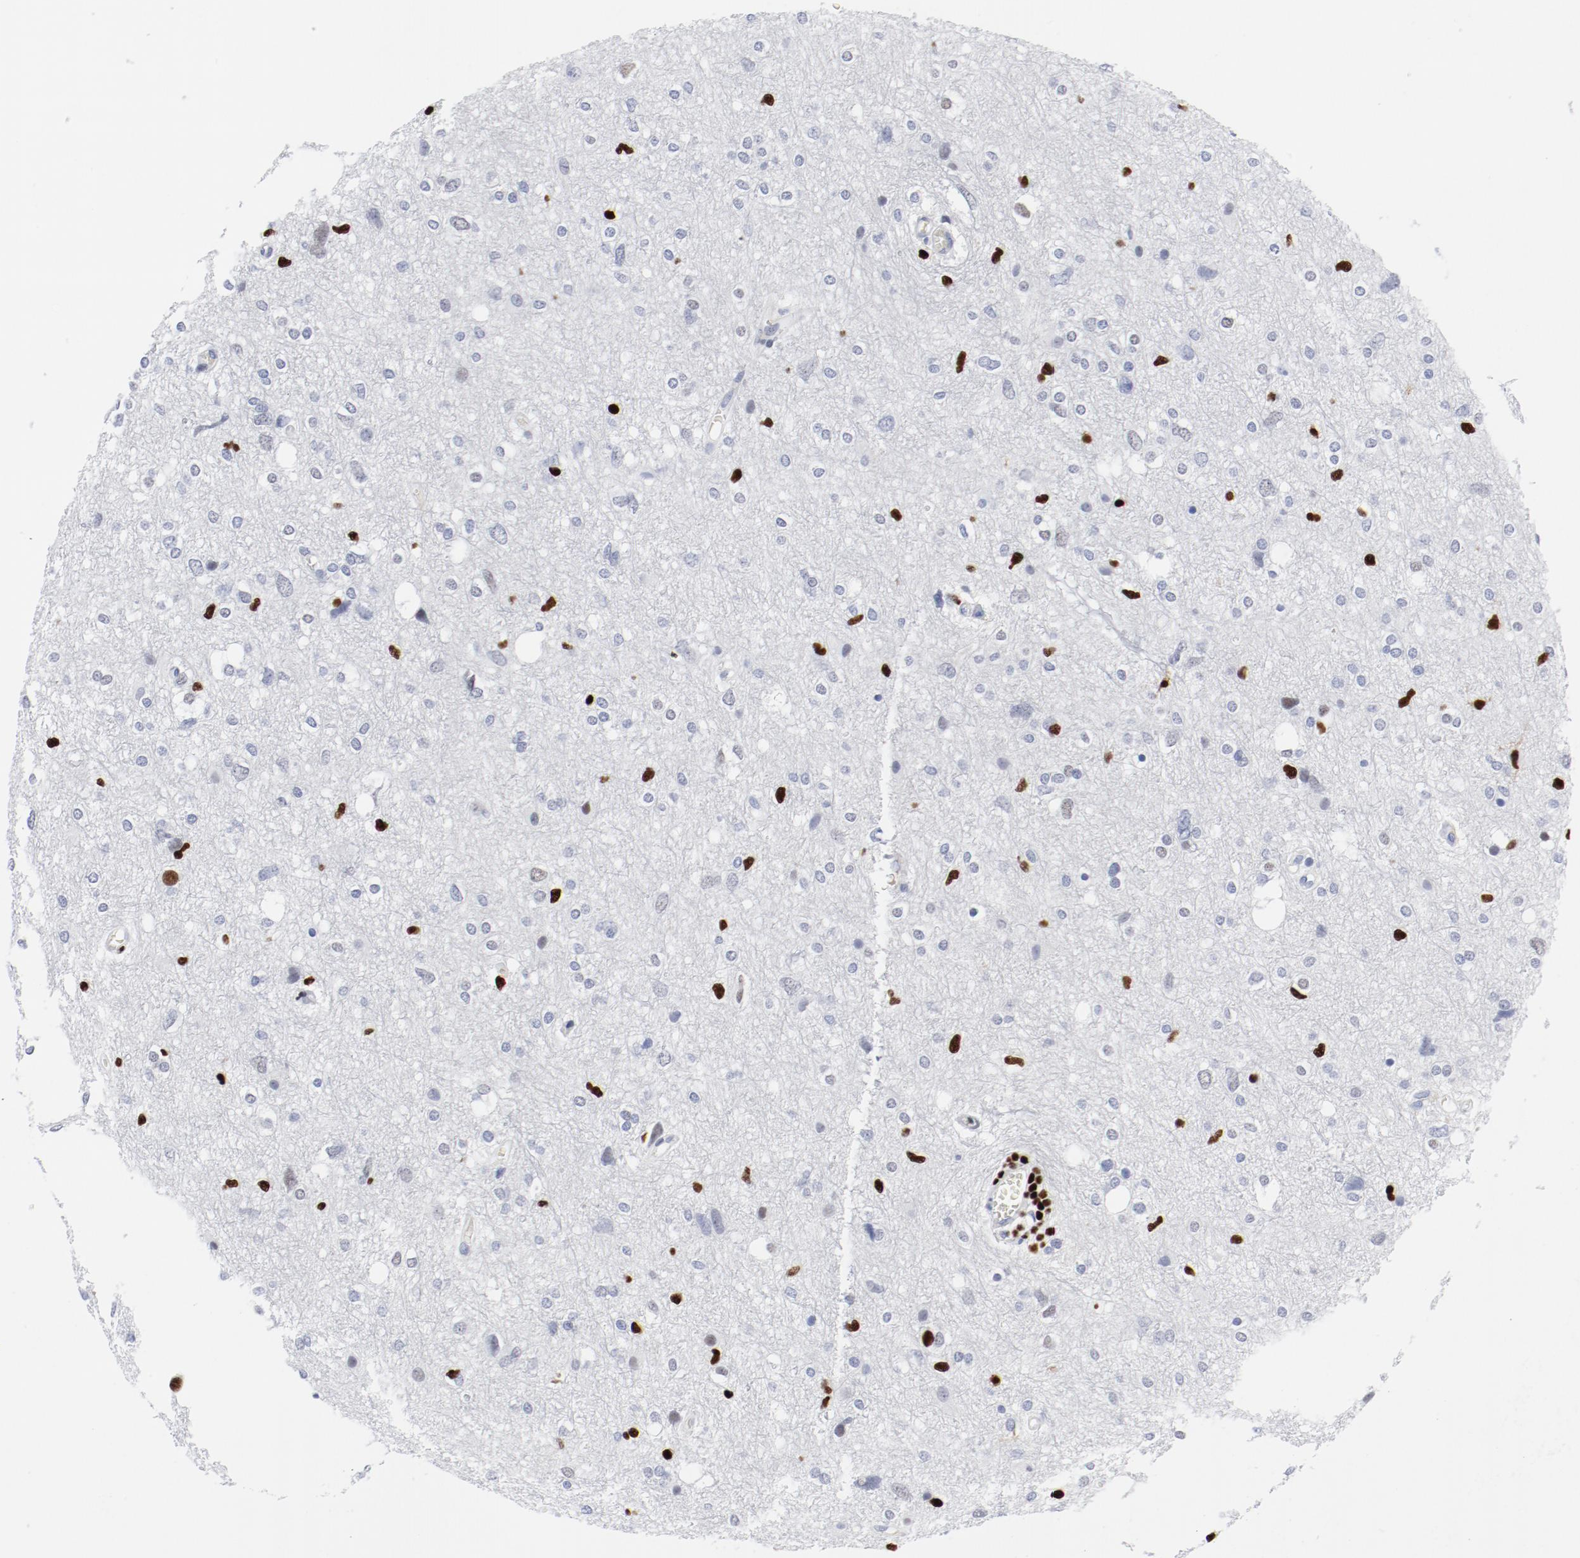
{"staining": {"intensity": "strong", "quantity": "25%-75%", "location": "nuclear"}, "tissue": "glioma", "cell_type": "Tumor cells", "image_type": "cancer", "snomed": [{"axis": "morphology", "description": "Glioma, malignant, High grade"}, {"axis": "topography", "description": "Brain"}], "caption": "About 25%-75% of tumor cells in human glioma show strong nuclear protein positivity as visualized by brown immunohistochemical staining.", "gene": "SMARCC2", "patient": {"sex": "female", "age": 59}}